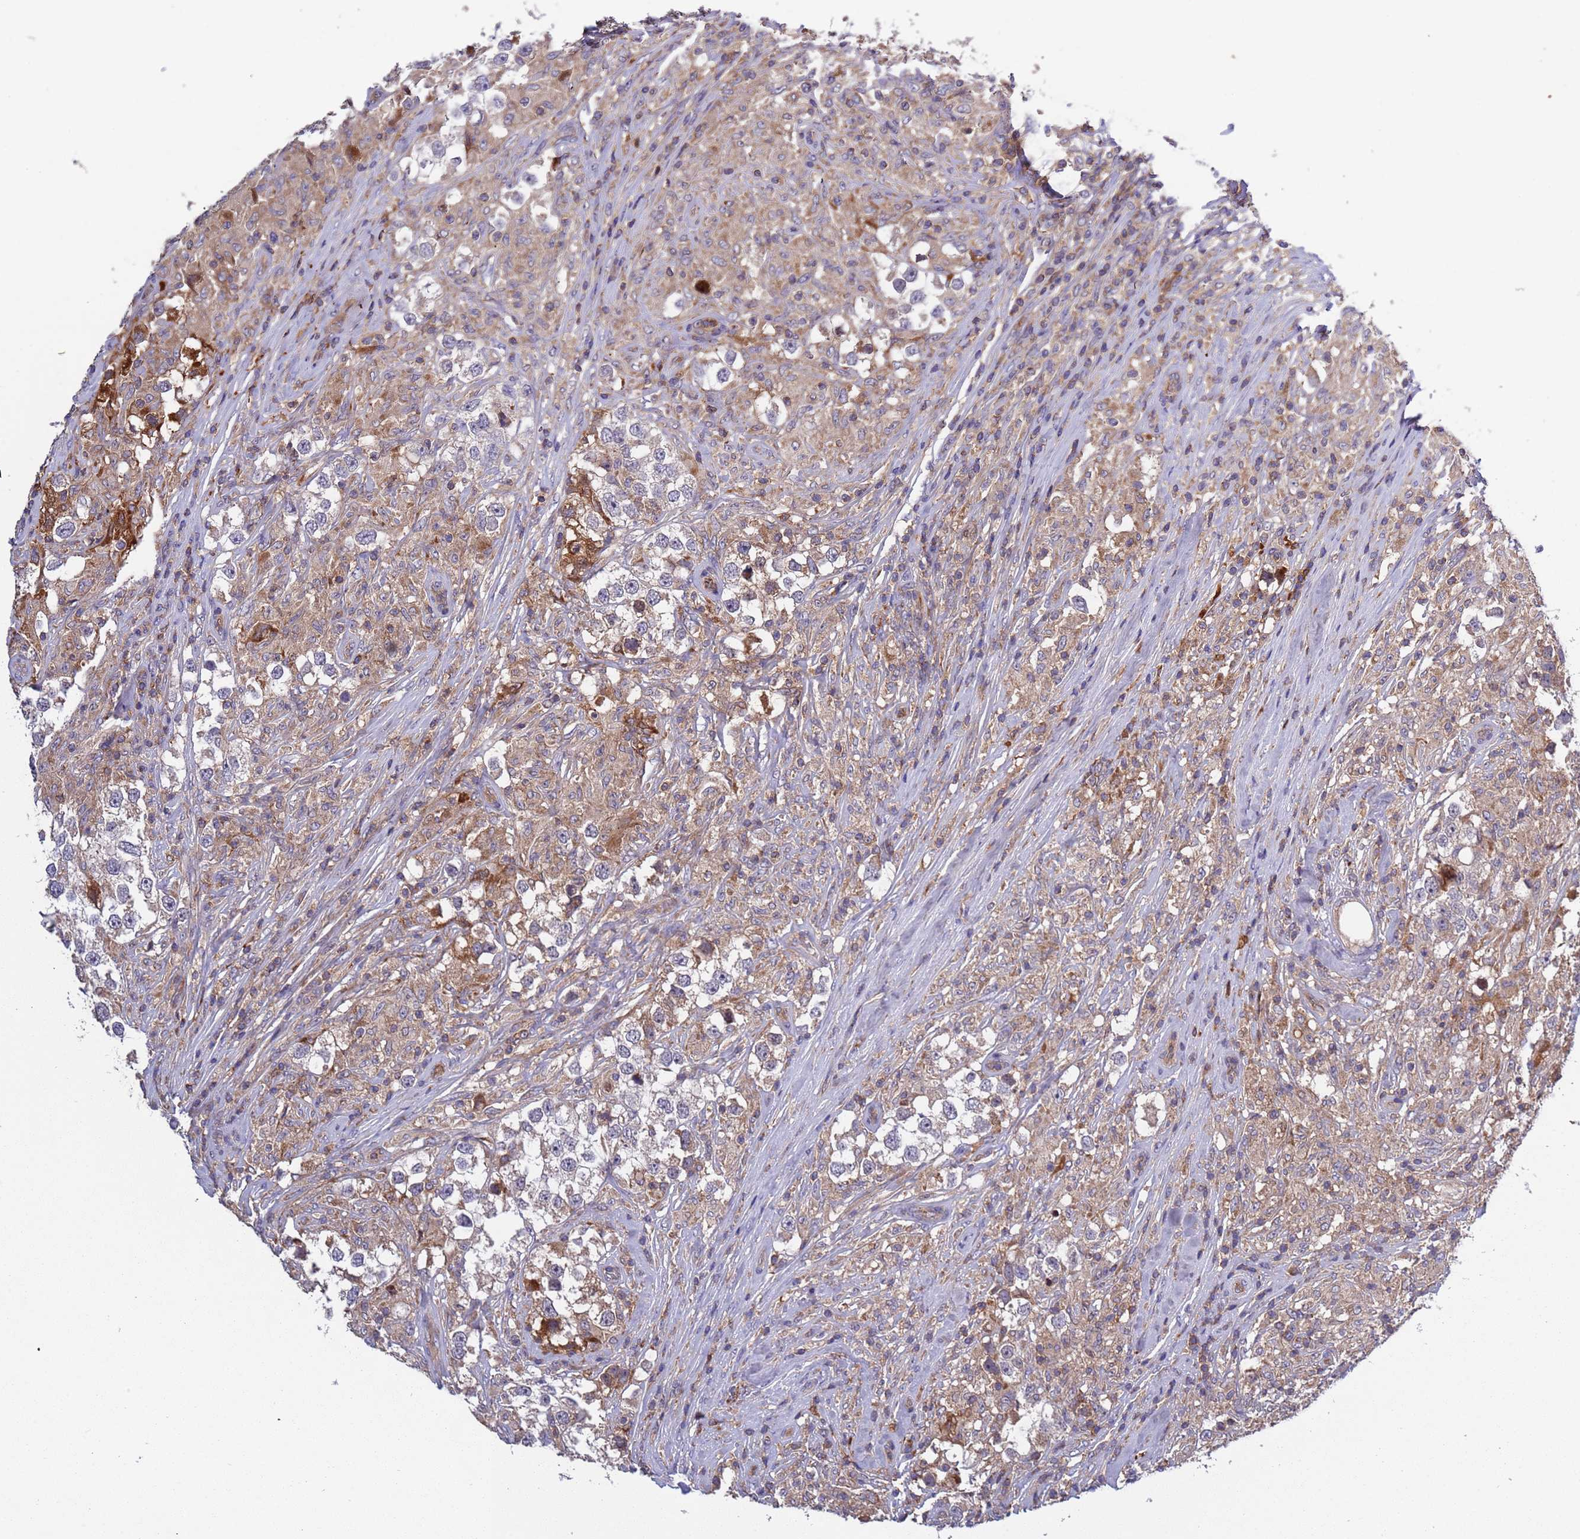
{"staining": {"intensity": "moderate", "quantity": "<25%", "location": "cytoplasmic/membranous"}, "tissue": "testis cancer", "cell_type": "Tumor cells", "image_type": "cancer", "snomed": [{"axis": "morphology", "description": "Seminoma, NOS"}, {"axis": "topography", "description": "Testis"}], "caption": "A low amount of moderate cytoplasmic/membranous expression is seen in approximately <25% of tumor cells in testis cancer tissue.", "gene": "PARP16", "patient": {"sex": "male", "age": 46}}